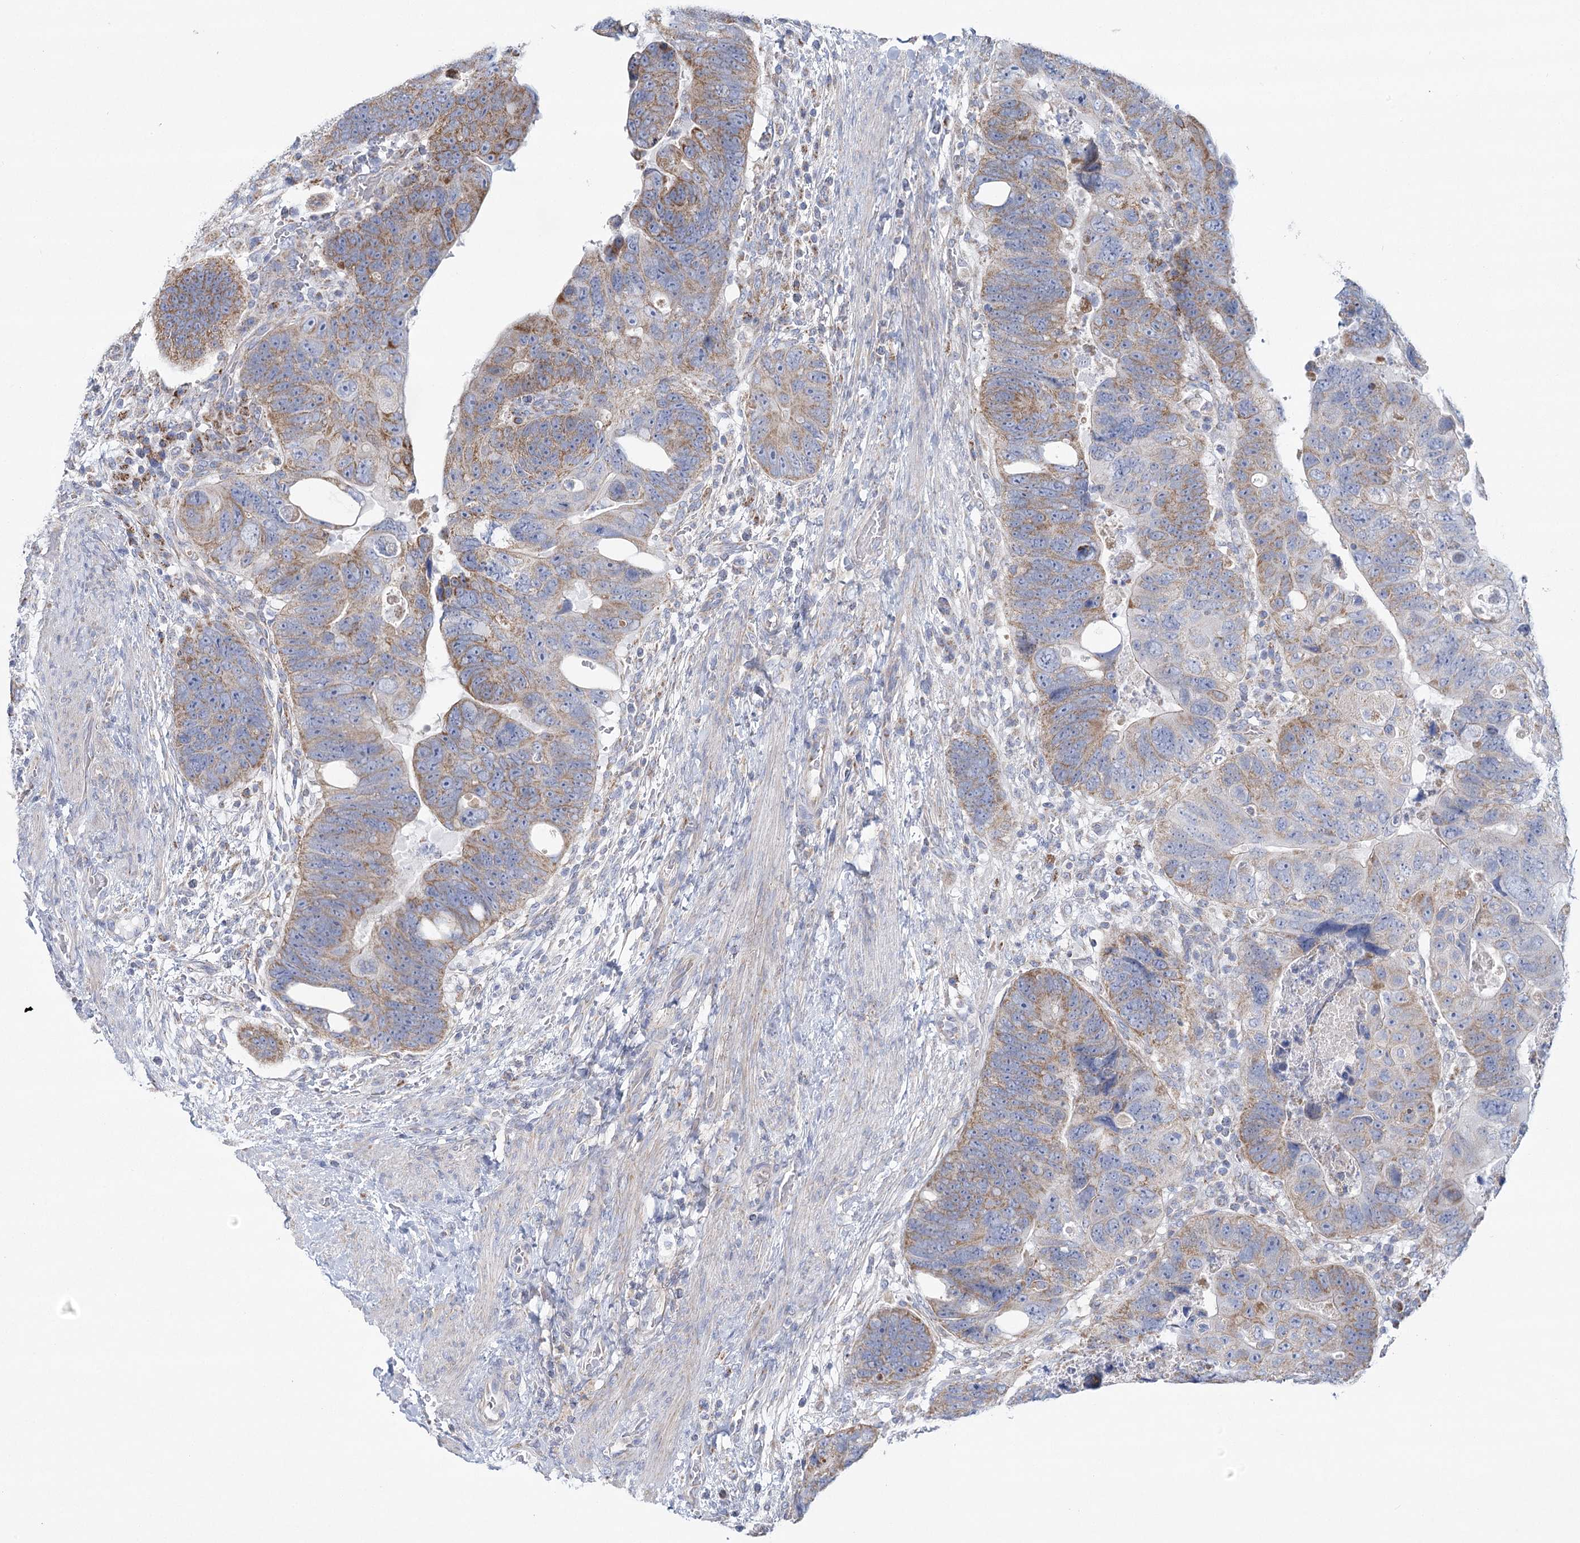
{"staining": {"intensity": "moderate", "quantity": "25%-75%", "location": "cytoplasmic/membranous"}, "tissue": "colorectal cancer", "cell_type": "Tumor cells", "image_type": "cancer", "snomed": [{"axis": "morphology", "description": "Adenocarcinoma, NOS"}, {"axis": "topography", "description": "Rectum"}], "caption": "The micrograph displays staining of colorectal cancer, revealing moderate cytoplasmic/membranous protein positivity (brown color) within tumor cells.", "gene": "SNX7", "patient": {"sex": "male", "age": 59}}